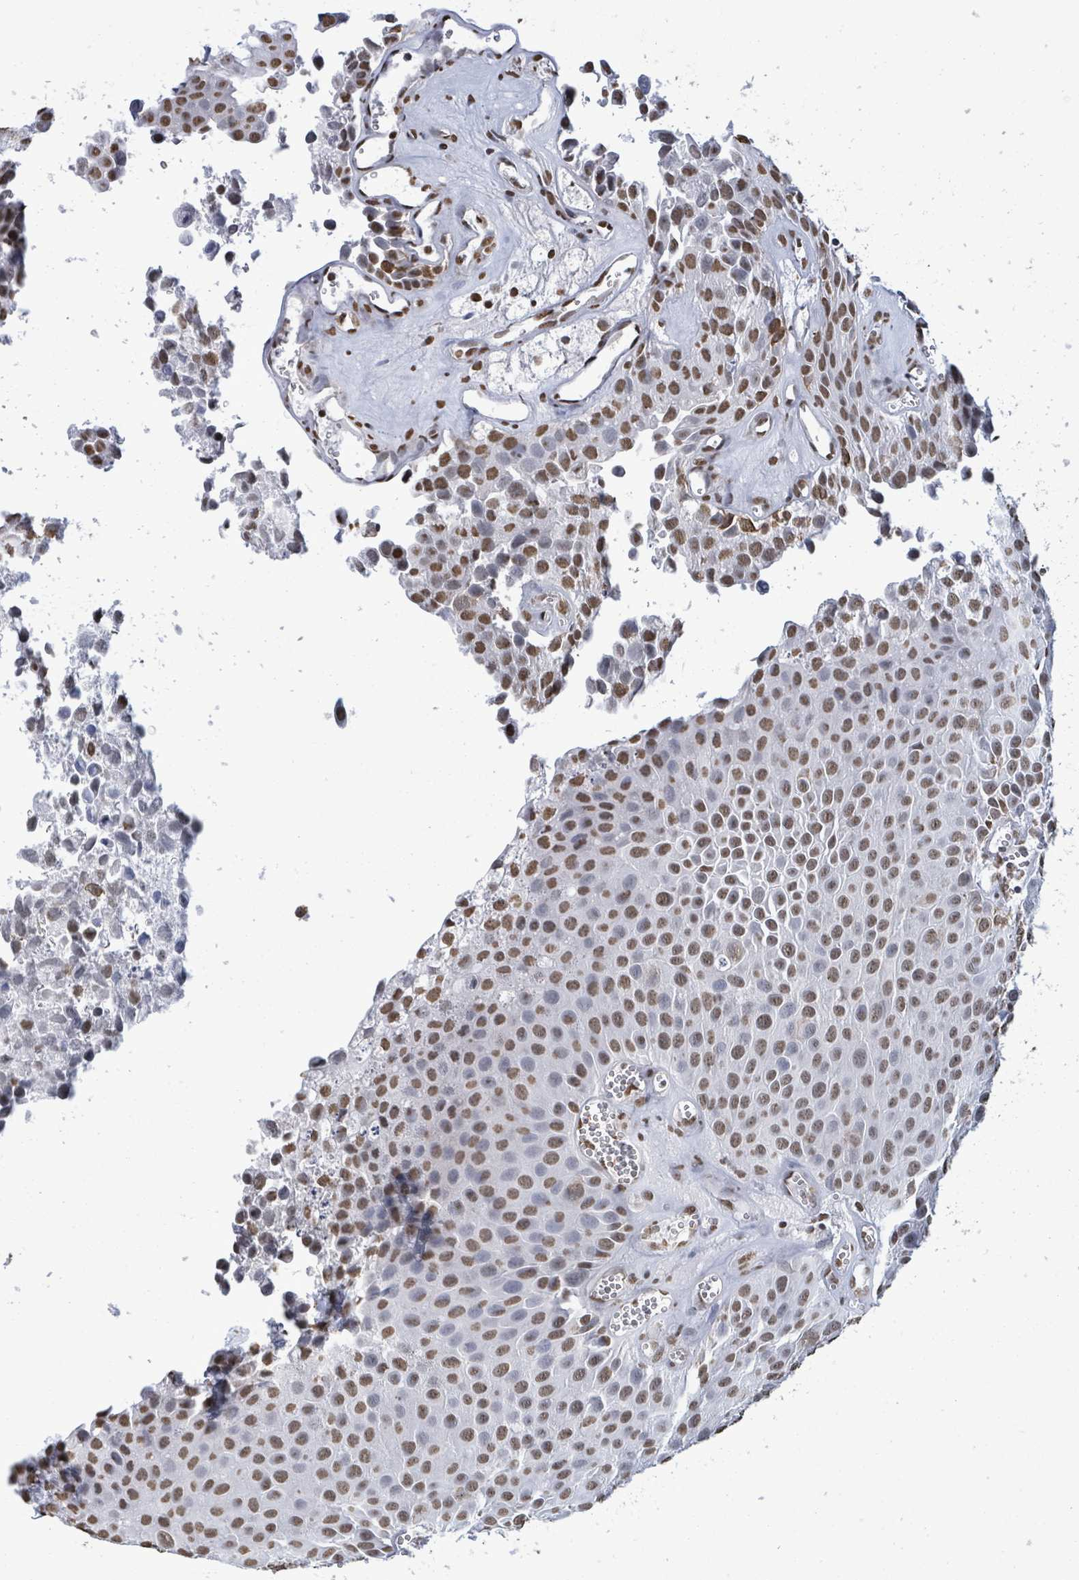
{"staining": {"intensity": "moderate", "quantity": ">75%", "location": "nuclear"}, "tissue": "urothelial cancer", "cell_type": "Tumor cells", "image_type": "cancer", "snomed": [{"axis": "morphology", "description": "Urothelial carcinoma, Low grade"}, {"axis": "topography", "description": "Urinary bladder"}], "caption": "Moderate nuclear staining for a protein is seen in about >75% of tumor cells of low-grade urothelial carcinoma using immunohistochemistry.", "gene": "SAMD14", "patient": {"sex": "male", "age": 88}}